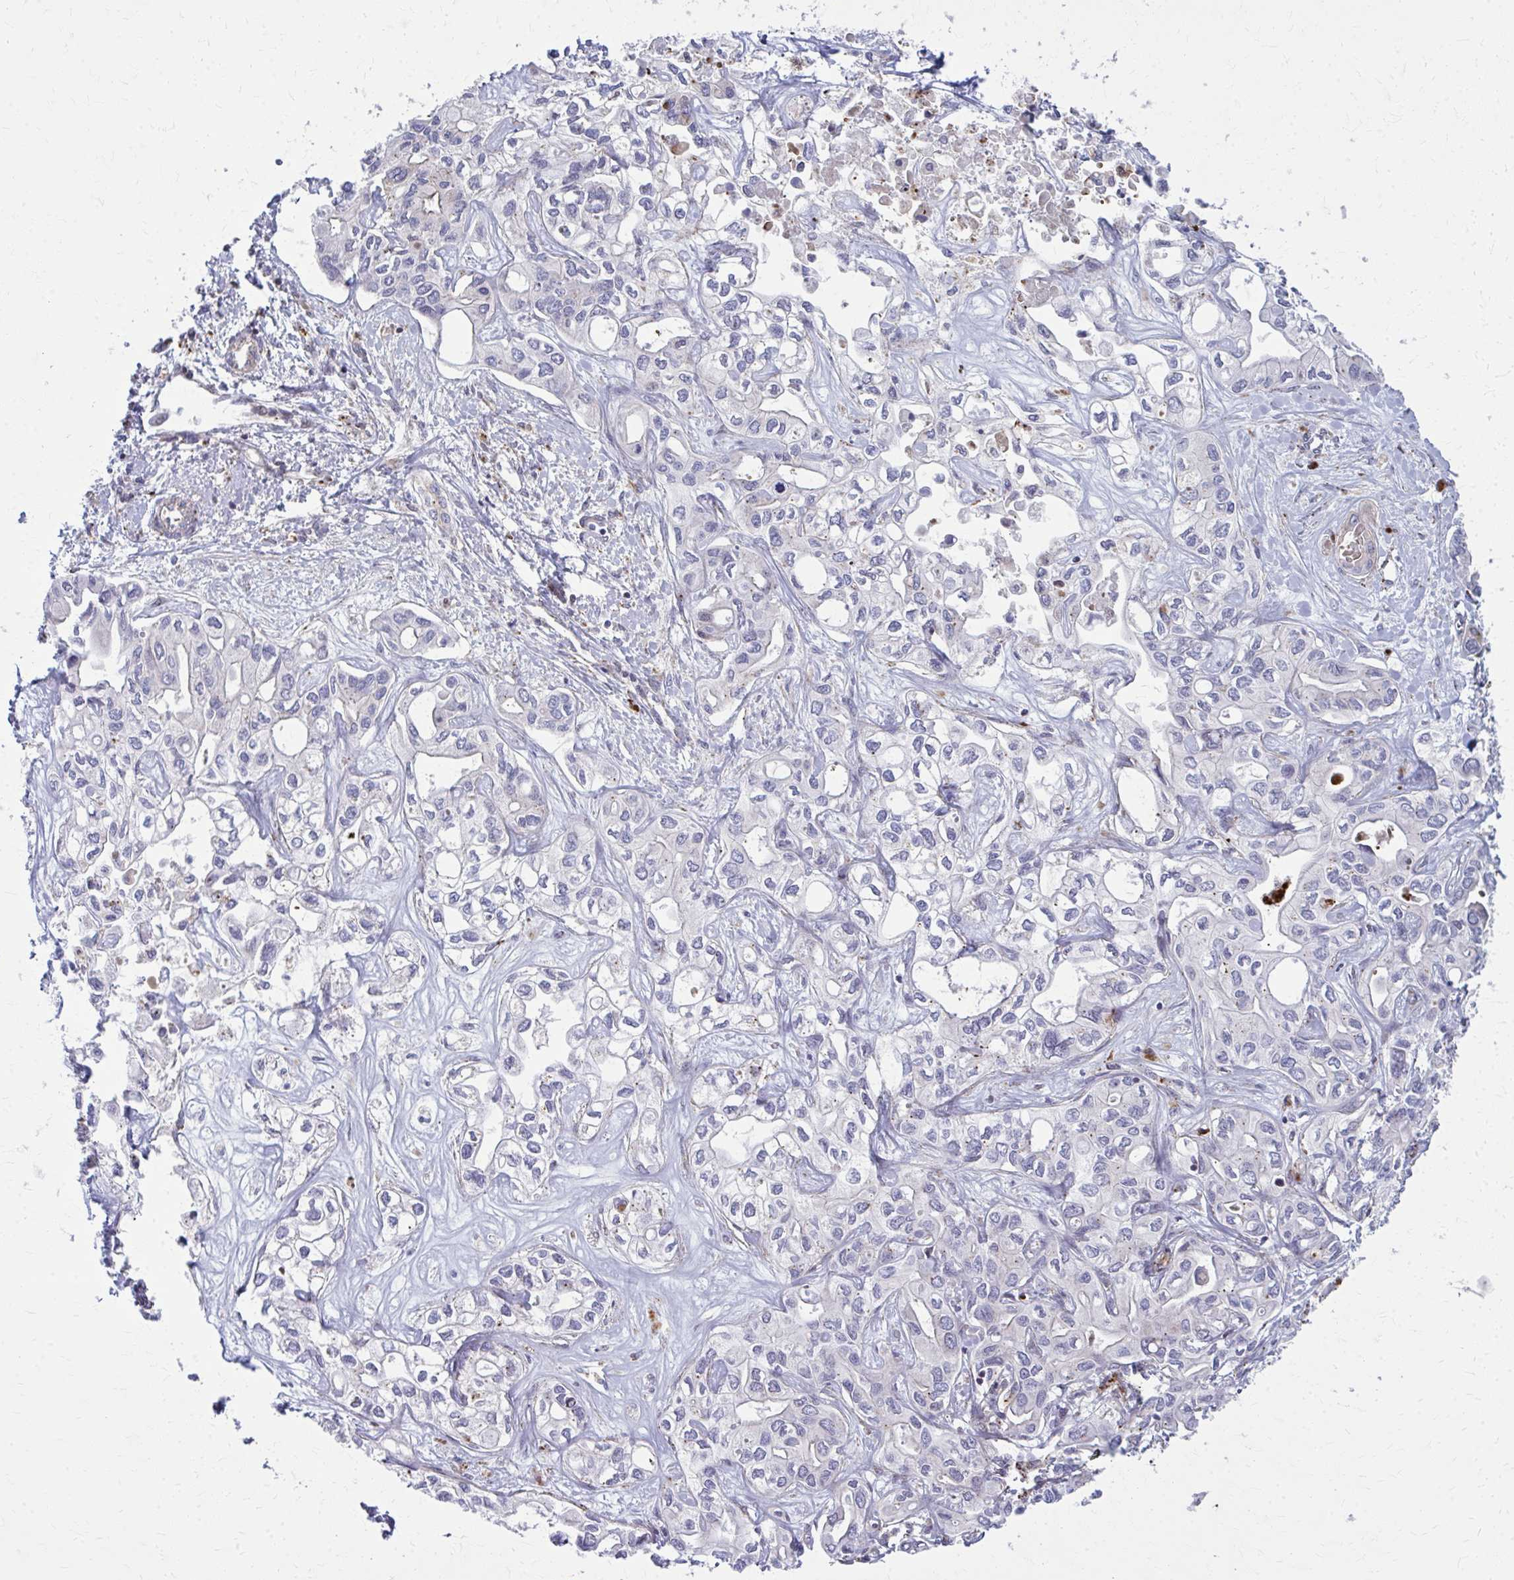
{"staining": {"intensity": "negative", "quantity": "none", "location": "none"}, "tissue": "liver cancer", "cell_type": "Tumor cells", "image_type": "cancer", "snomed": [{"axis": "morphology", "description": "Cholangiocarcinoma"}, {"axis": "topography", "description": "Liver"}], "caption": "The immunohistochemistry (IHC) photomicrograph has no significant expression in tumor cells of liver cancer tissue.", "gene": "LRRC4B", "patient": {"sex": "female", "age": 64}}